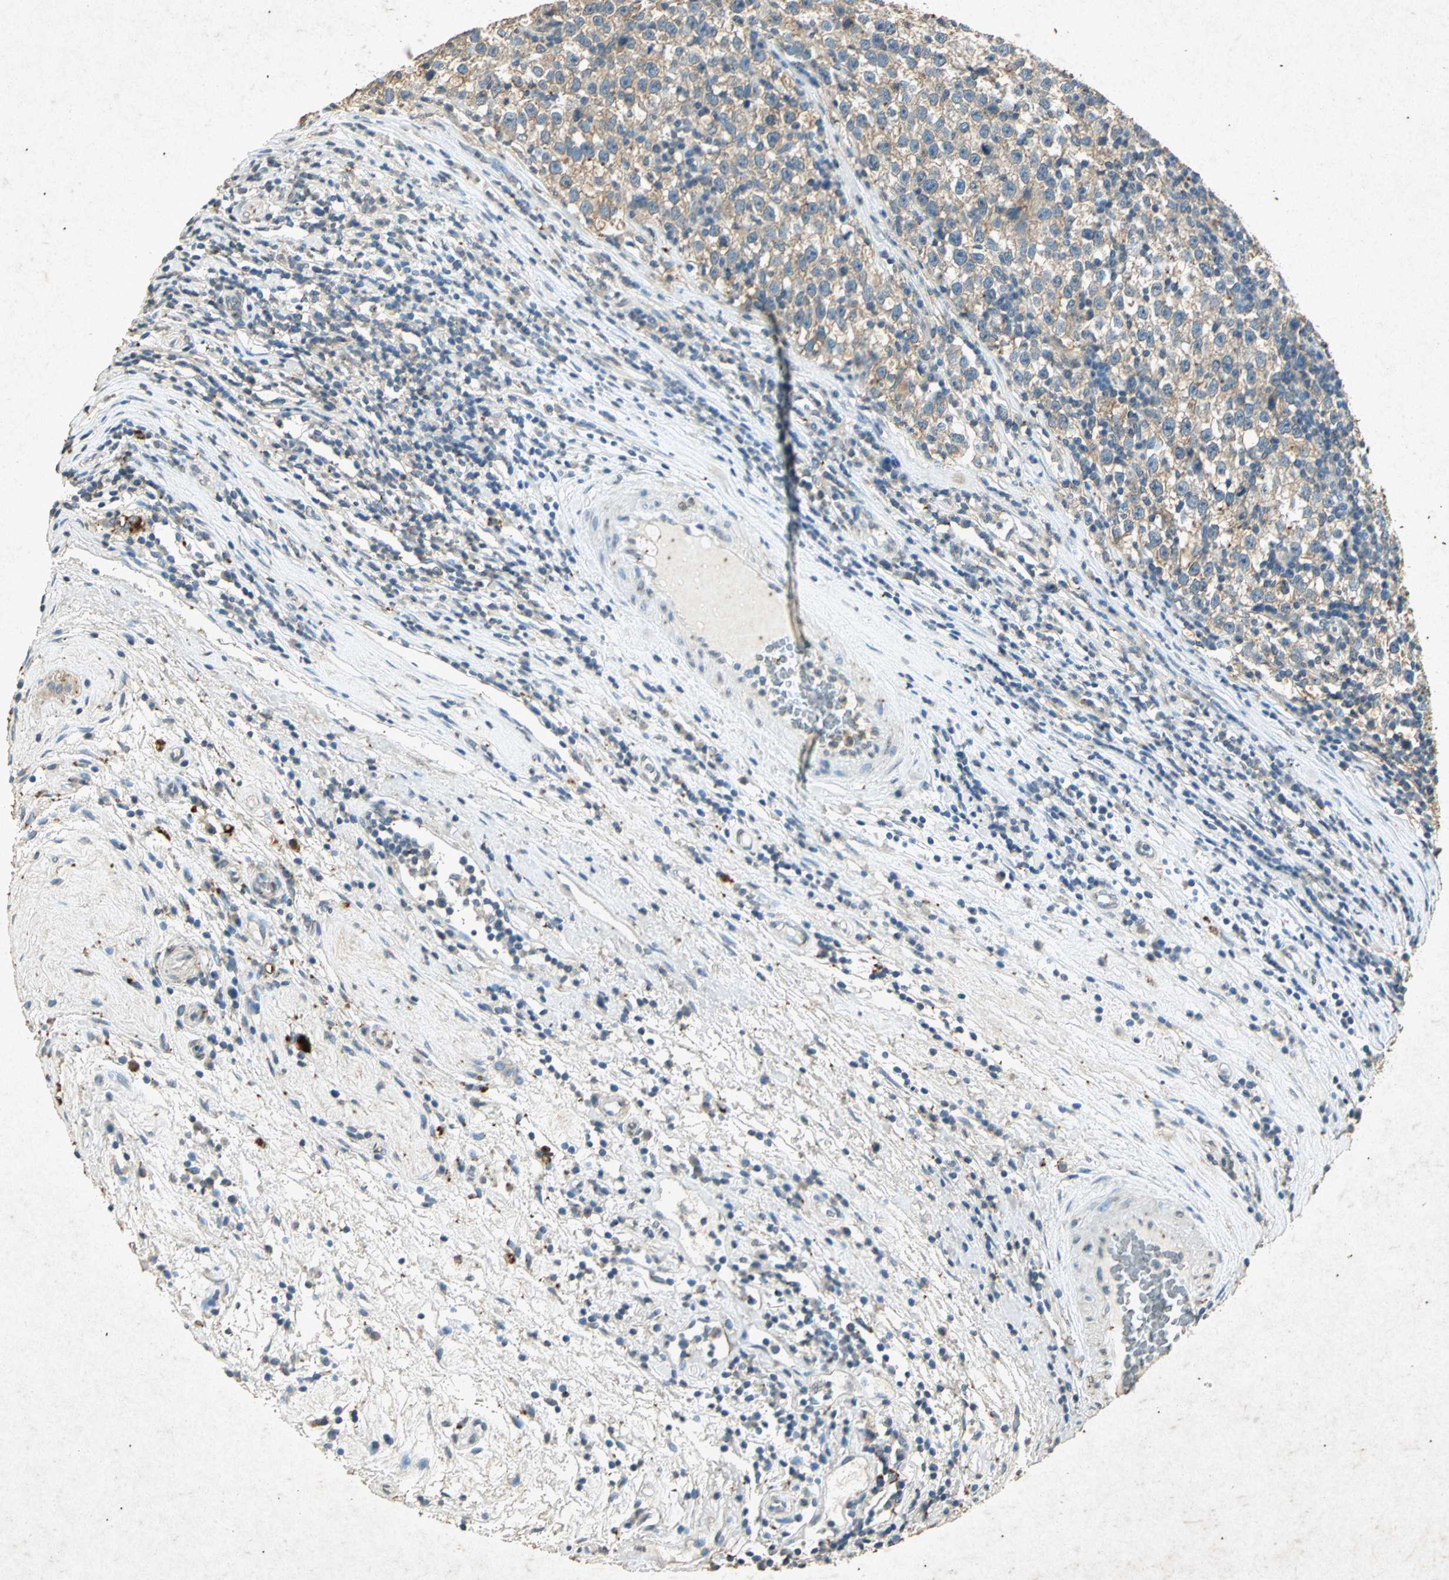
{"staining": {"intensity": "weak", "quantity": "25%-75%", "location": "cytoplasmic/membranous"}, "tissue": "testis cancer", "cell_type": "Tumor cells", "image_type": "cancer", "snomed": [{"axis": "morphology", "description": "Seminoma, NOS"}, {"axis": "topography", "description": "Testis"}], "caption": "This histopathology image reveals IHC staining of seminoma (testis), with low weak cytoplasmic/membranous positivity in approximately 25%-75% of tumor cells.", "gene": "PSEN1", "patient": {"sex": "male", "age": 43}}